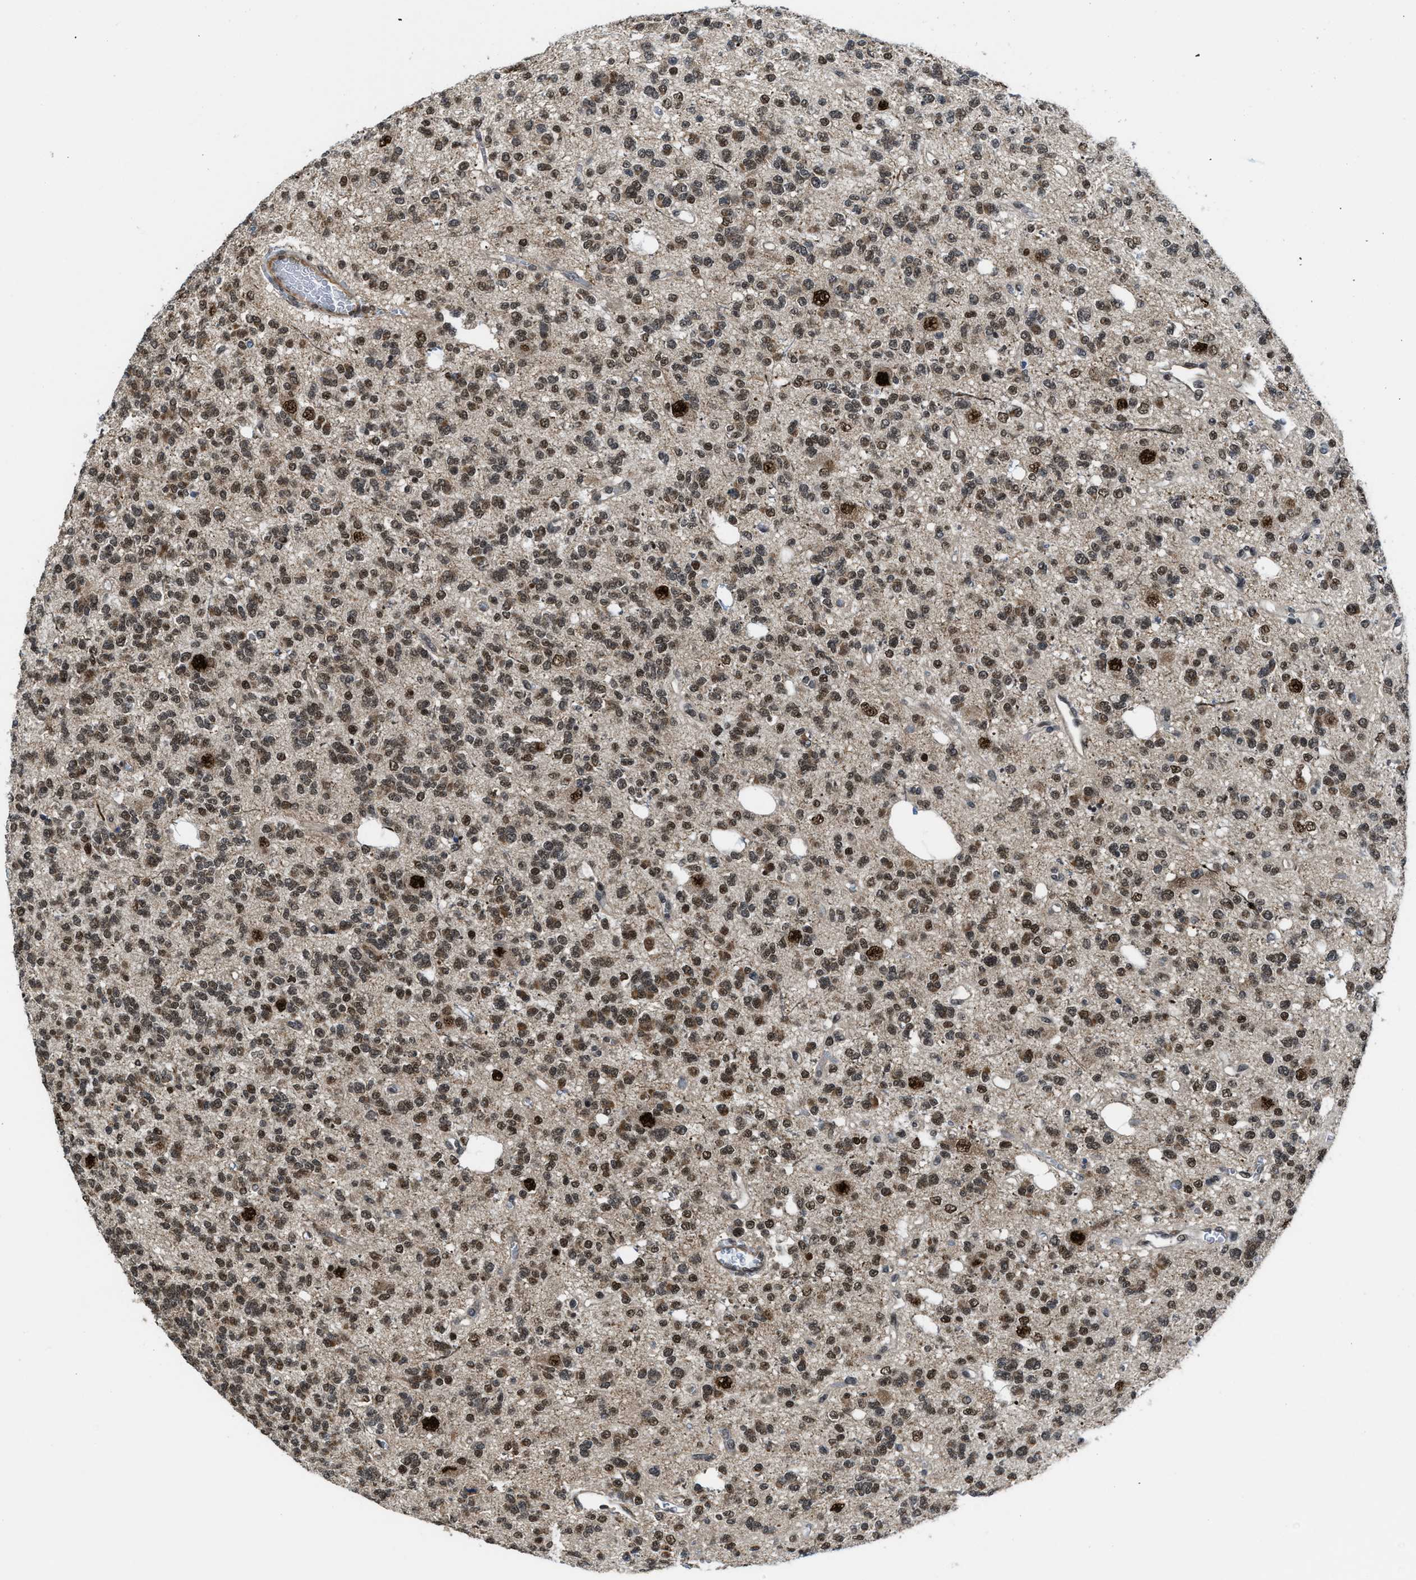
{"staining": {"intensity": "moderate", "quantity": ">75%", "location": "nuclear"}, "tissue": "glioma", "cell_type": "Tumor cells", "image_type": "cancer", "snomed": [{"axis": "morphology", "description": "Glioma, malignant, Low grade"}, {"axis": "topography", "description": "Brain"}], "caption": "Tumor cells display medium levels of moderate nuclear staining in approximately >75% of cells in malignant glioma (low-grade).", "gene": "ZNF250", "patient": {"sex": "male", "age": 38}}